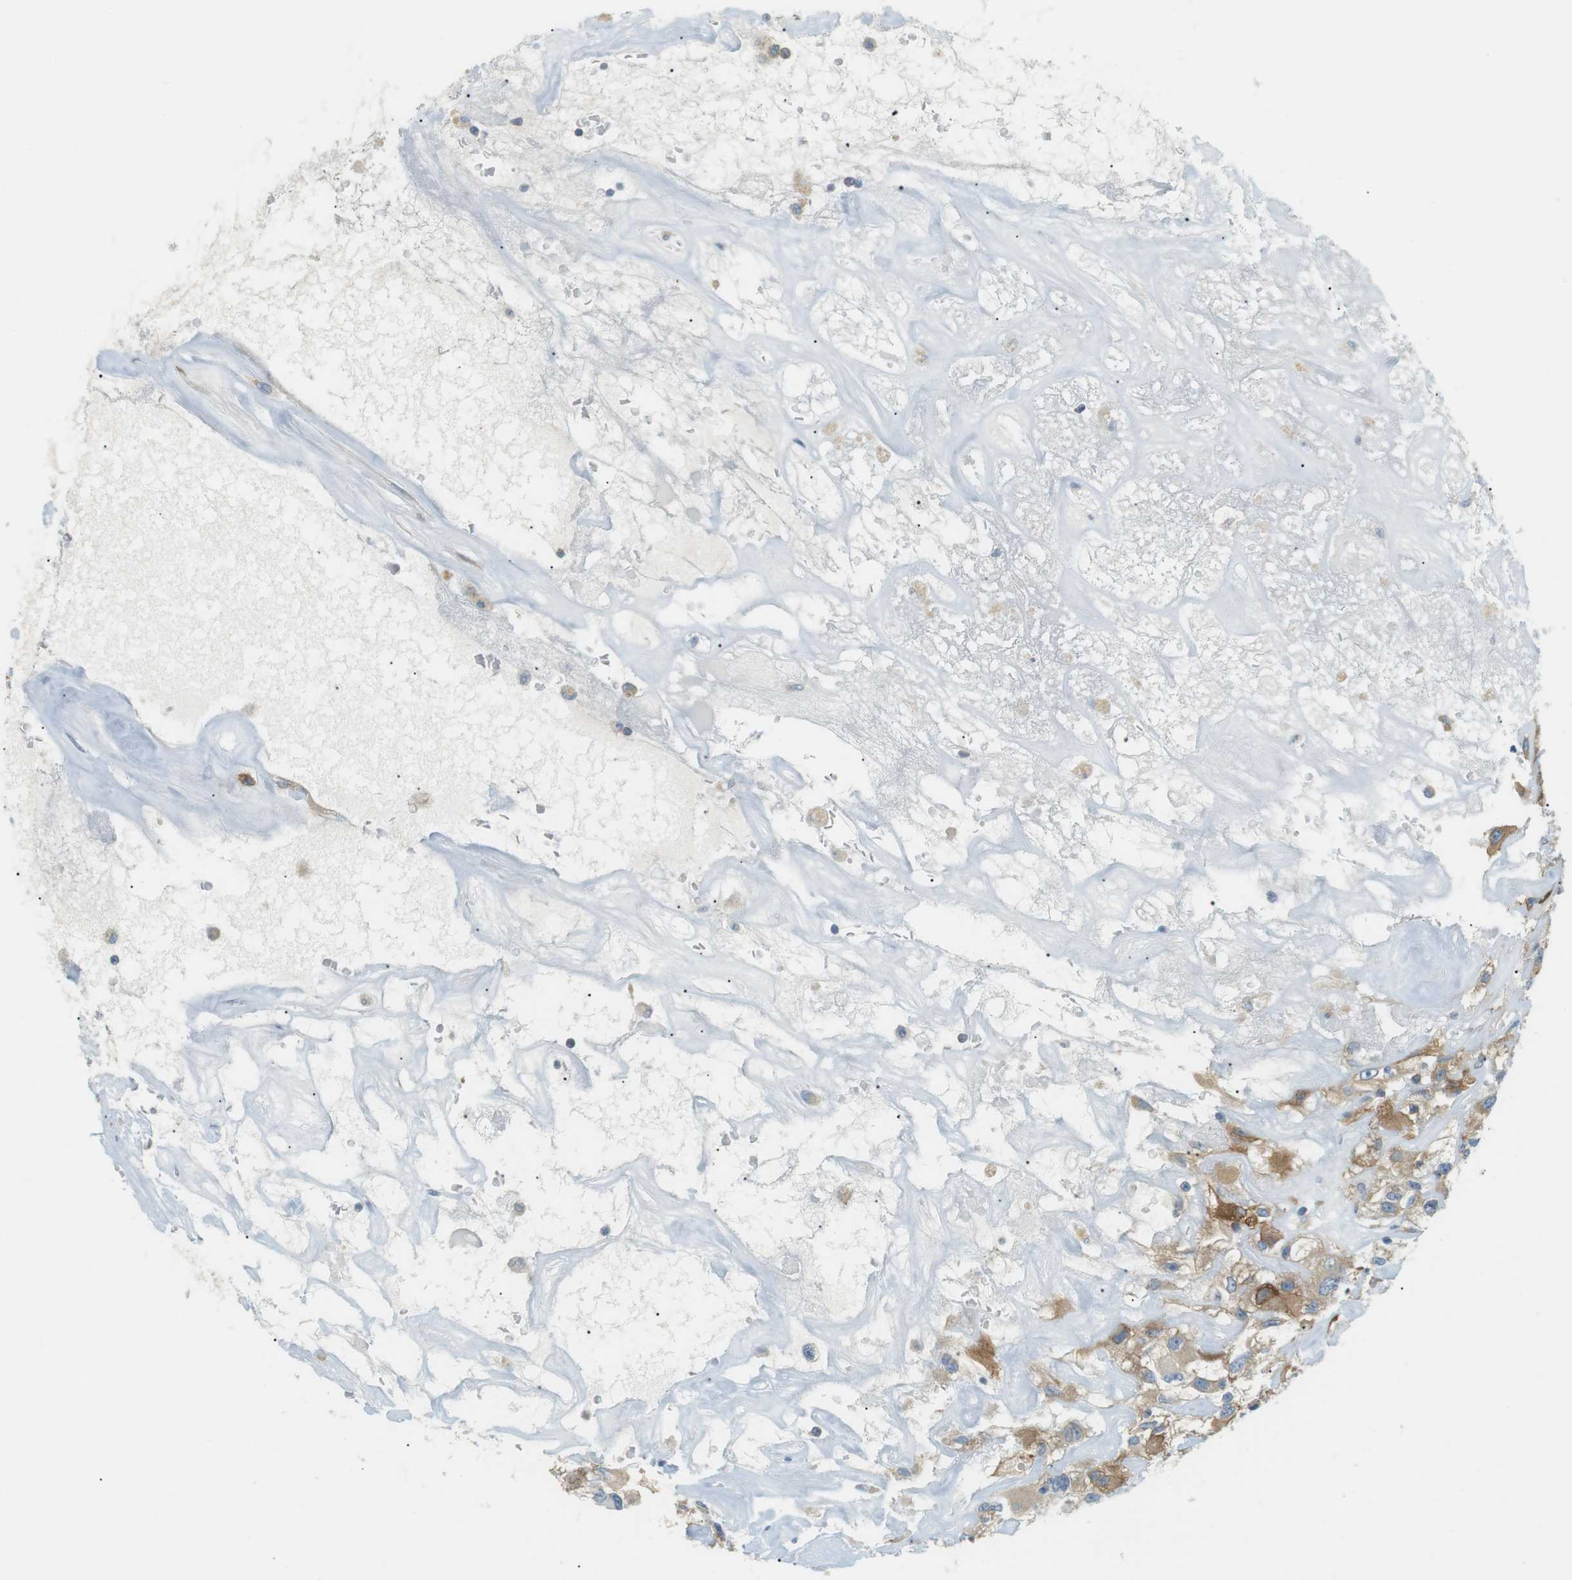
{"staining": {"intensity": "moderate", "quantity": ">75%", "location": "cytoplasmic/membranous"}, "tissue": "renal cancer", "cell_type": "Tumor cells", "image_type": "cancer", "snomed": [{"axis": "morphology", "description": "Adenocarcinoma, NOS"}, {"axis": "topography", "description": "Kidney"}], "caption": "Immunohistochemistry (IHC) photomicrograph of neoplastic tissue: human renal cancer (adenocarcinoma) stained using immunohistochemistry displays medium levels of moderate protein expression localized specifically in the cytoplasmic/membranous of tumor cells, appearing as a cytoplasmic/membranous brown color.", "gene": "TMEM200A", "patient": {"sex": "female", "age": 52}}